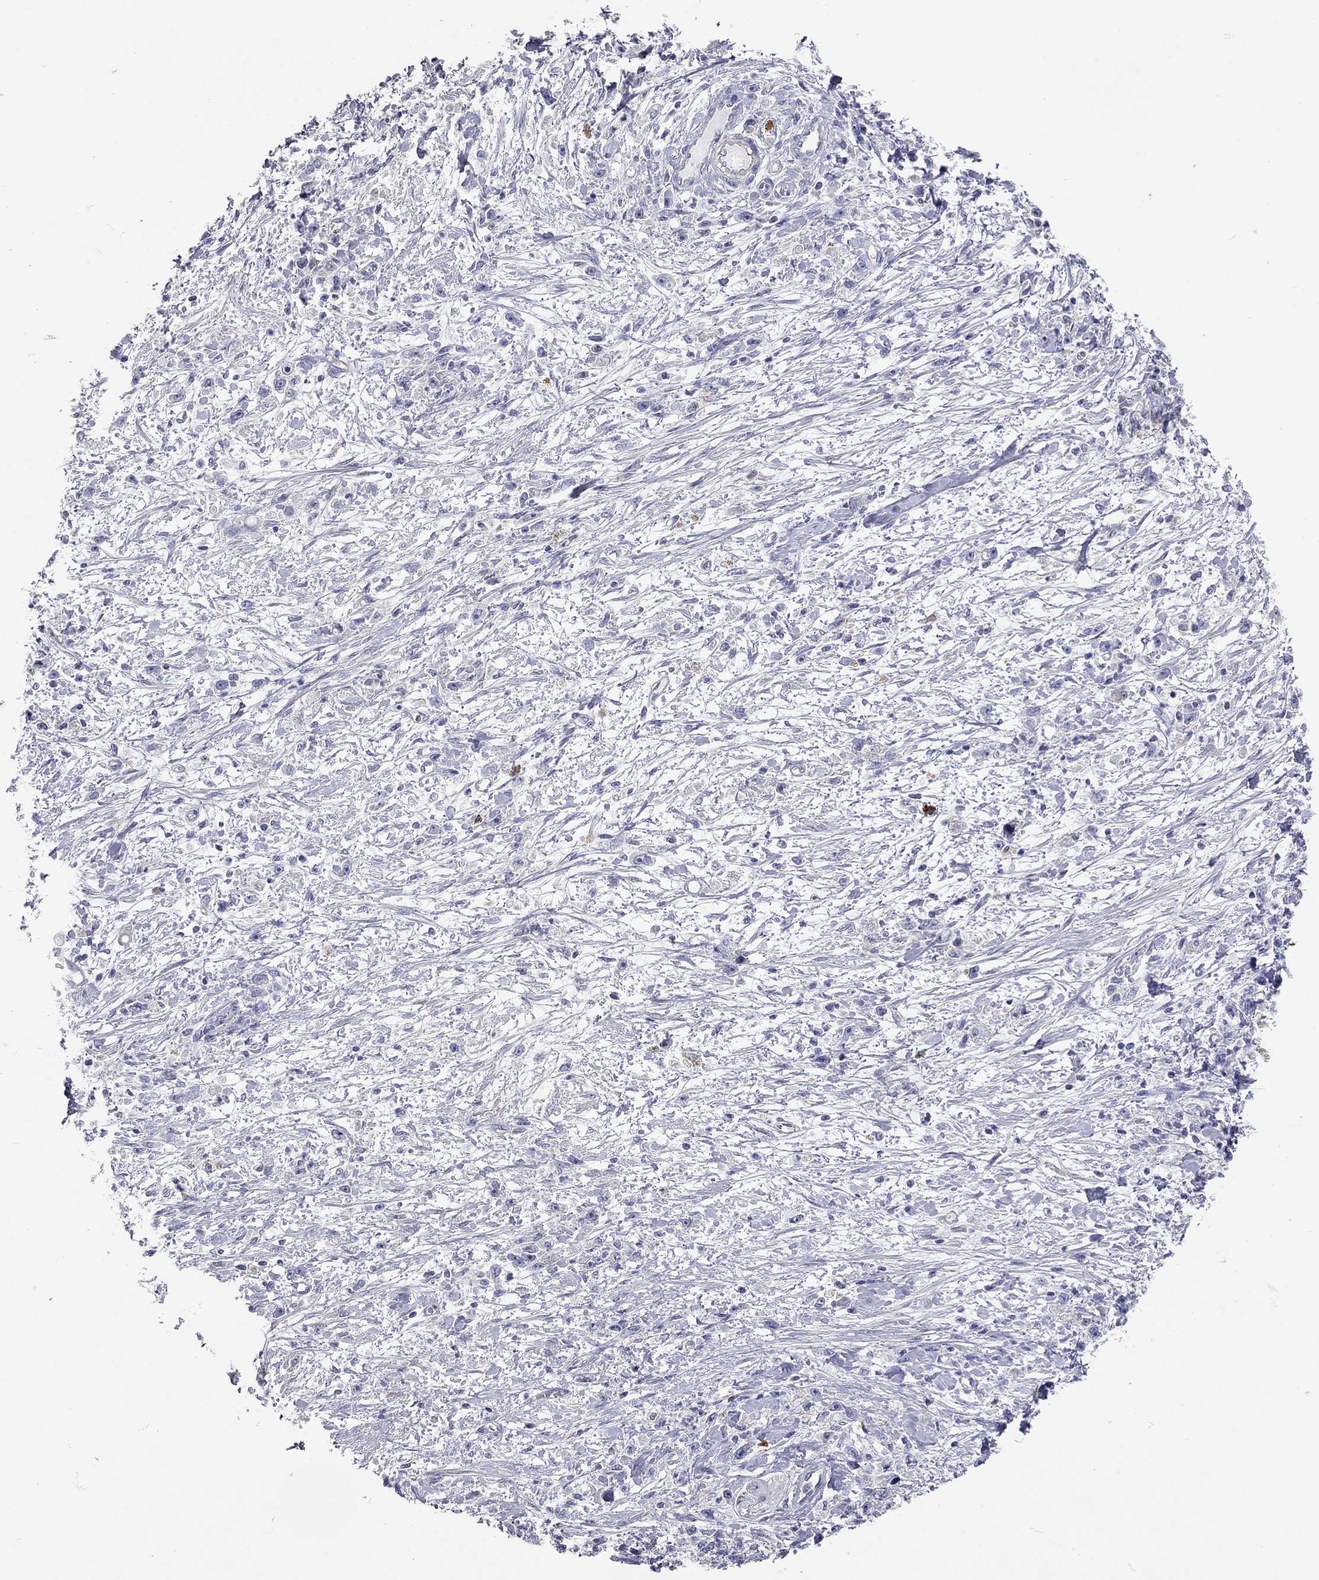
{"staining": {"intensity": "negative", "quantity": "none", "location": "none"}, "tissue": "stomach cancer", "cell_type": "Tumor cells", "image_type": "cancer", "snomed": [{"axis": "morphology", "description": "Adenocarcinoma, NOS"}, {"axis": "topography", "description": "Stomach"}], "caption": "High magnification brightfield microscopy of stomach cancer (adenocarcinoma) stained with DAB (3,3'-diaminobenzidine) (brown) and counterstained with hematoxylin (blue): tumor cells show no significant expression.", "gene": "C10orf90", "patient": {"sex": "female", "age": 59}}